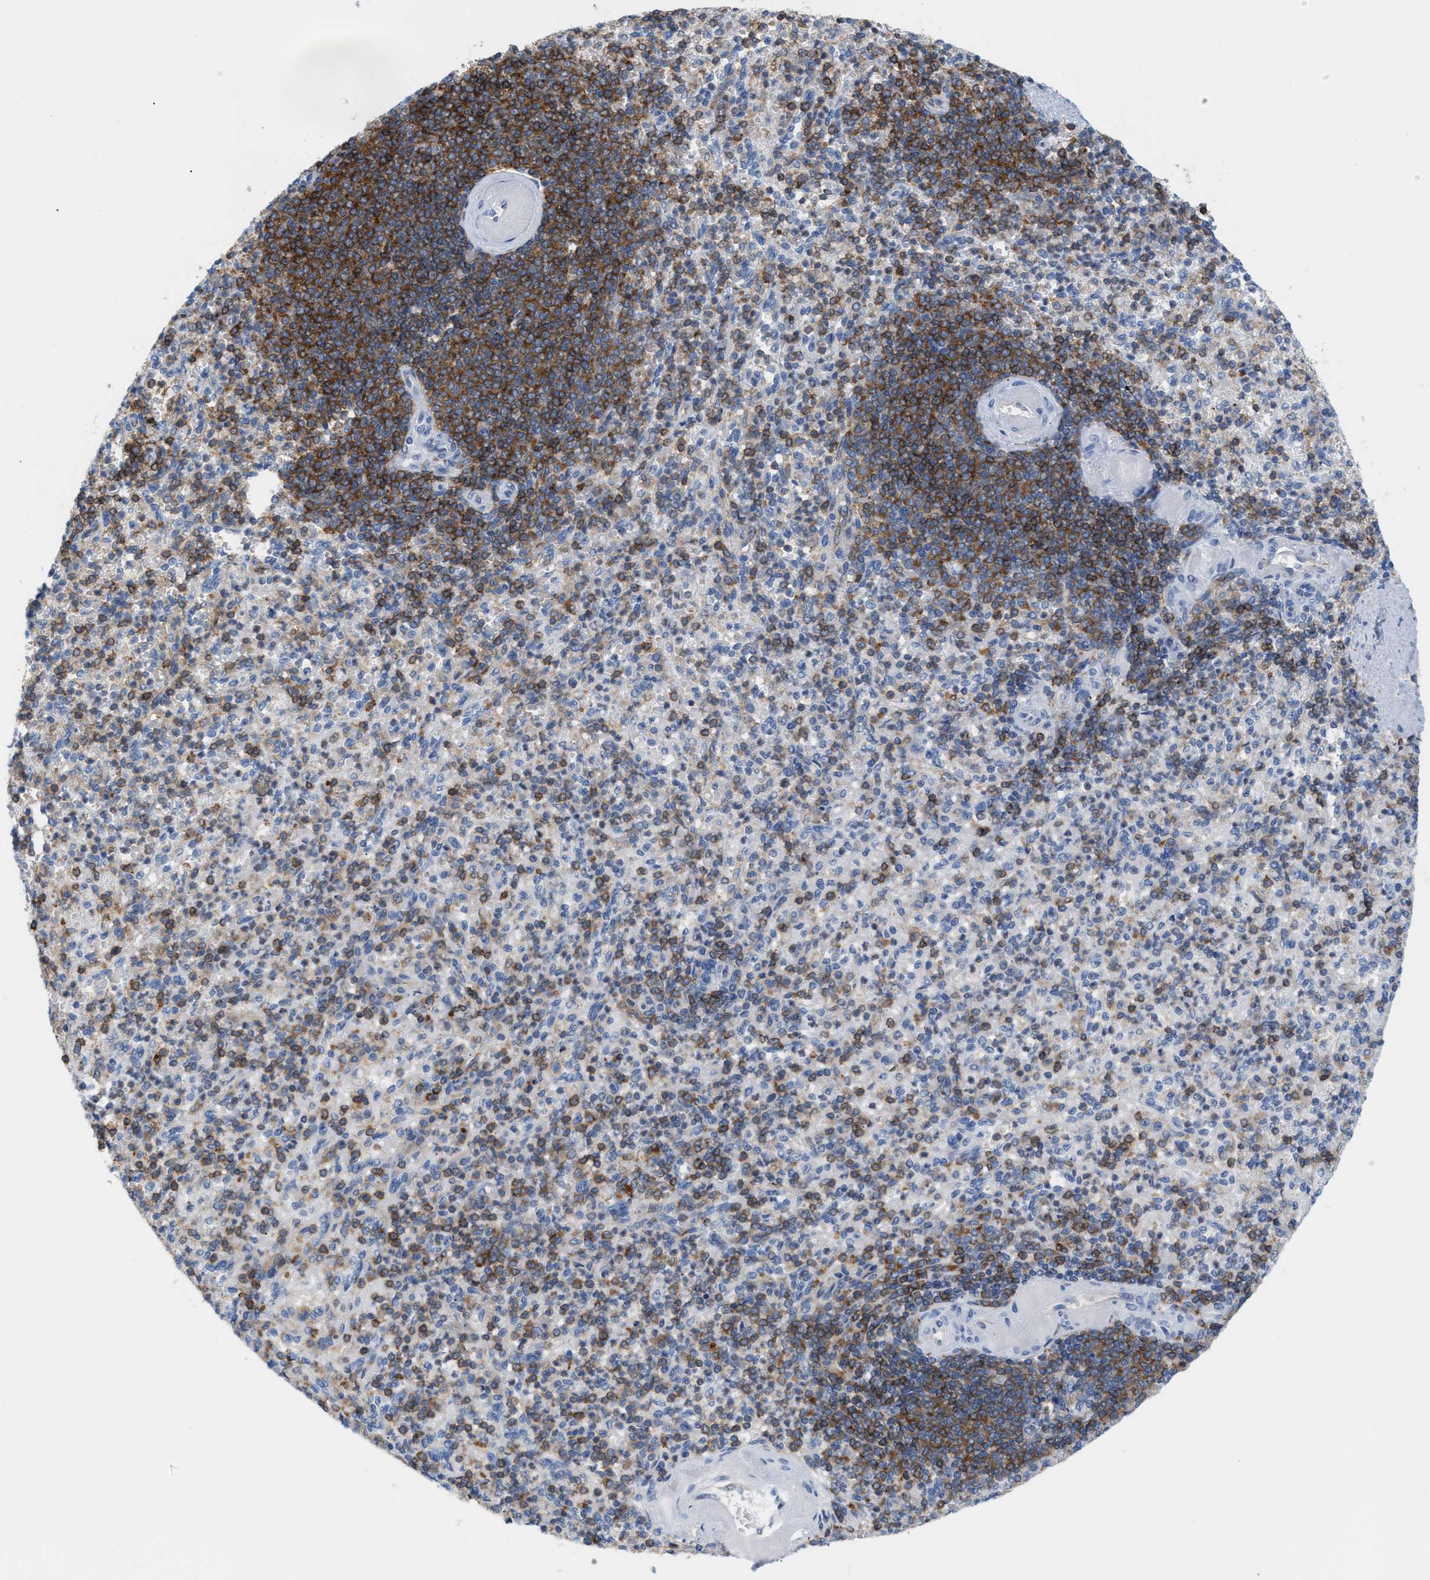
{"staining": {"intensity": "strong", "quantity": "<25%", "location": "cytoplasmic/membranous"}, "tissue": "spleen", "cell_type": "Cells in red pulp", "image_type": "normal", "snomed": [{"axis": "morphology", "description": "Normal tissue, NOS"}, {"axis": "topography", "description": "Spleen"}], "caption": "Approximately <25% of cells in red pulp in normal spleen display strong cytoplasmic/membranous protein expression as visualized by brown immunohistochemical staining.", "gene": "IL16", "patient": {"sex": "female", "age": 74}}